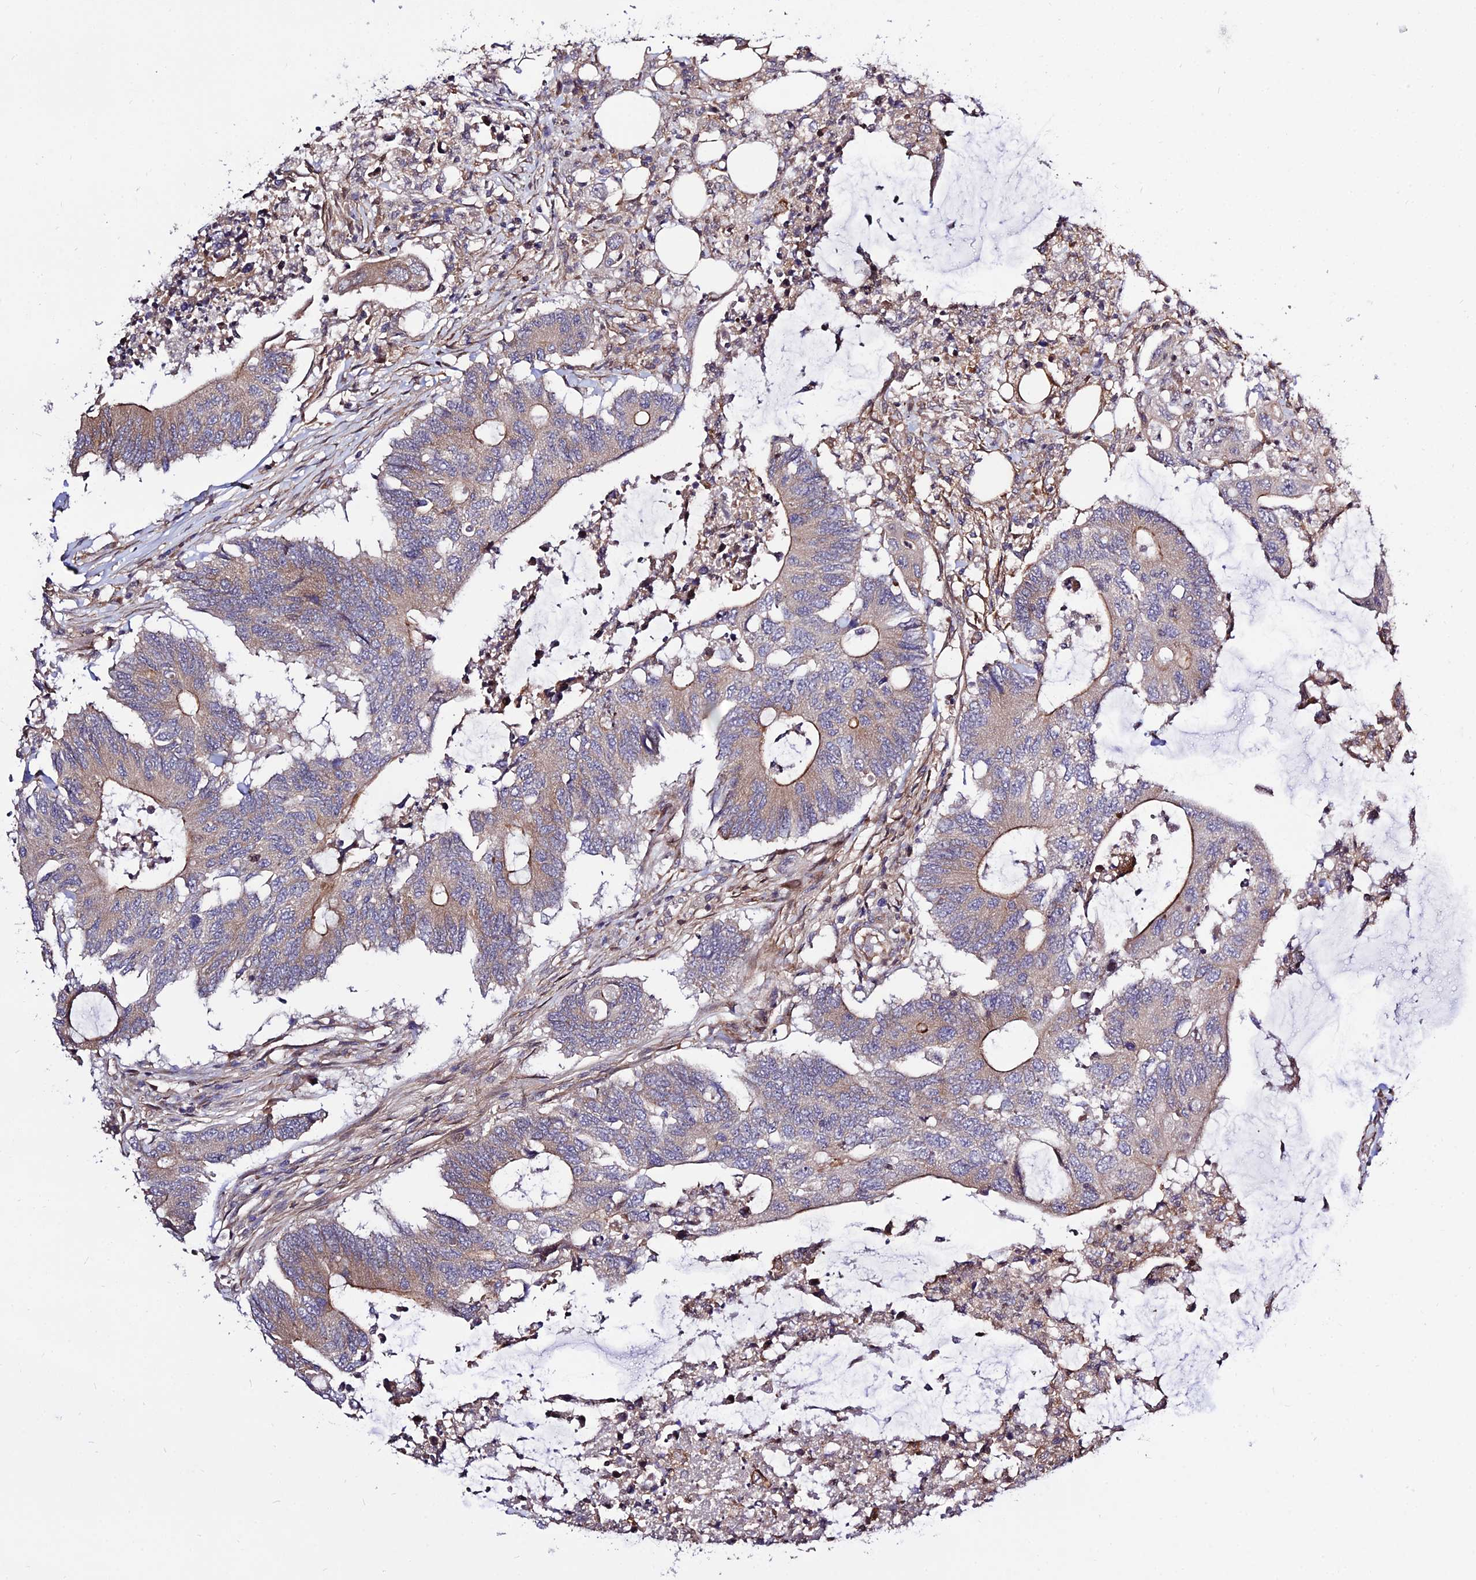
{"staining": {"intensity": "moderate", "quantity": "25%-75%", "location": "cytoplasmic/membranous"}, "tissue": "colorectal cancer", "cell_type": "Tumor cells", "image_type": "cancer", "snomed": [{"axis": "morphology", "description": "Adenocarcinoma, NOS"}, {"axis": "topography", "description": "Colon"}], "caption": "A histopathology image of human colorectal cancer (adenocarcinoma) stained for a protein displays moderate cytoplasmic/membranous brown staining in tumor cells.", "gene": "SMG6", "patient": {"sex": "male", "age": 71}}